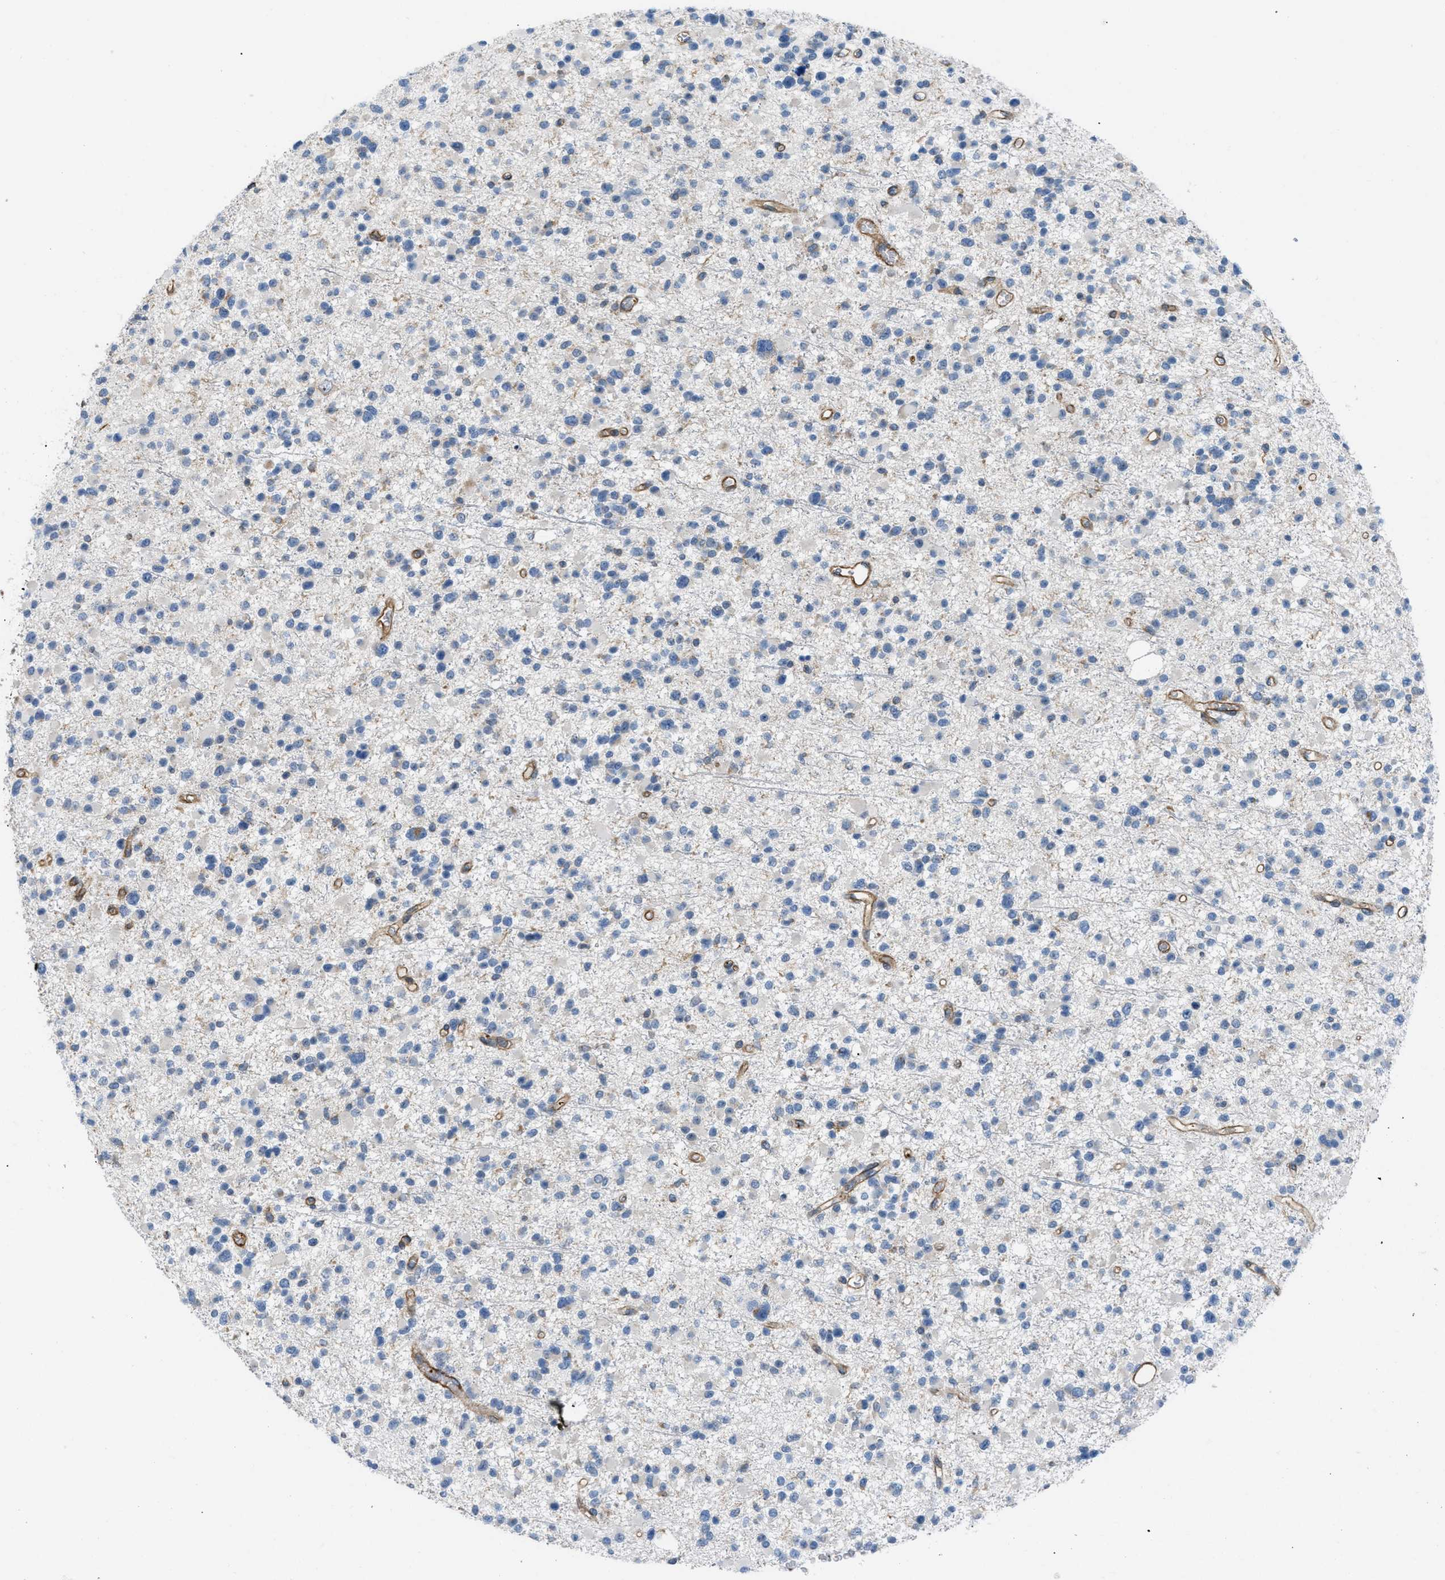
{"staining": {"intensity": "negative", "quantity": "none", "location": "none"}, "tissue": "glioma", "cell_type": "Tumor cells", "image_type": "cancer", "snomed": [{"axis": "morphology", "description": "Glioma, malignant, Low grade"}, {"axis": "topography", "description": "Brain"}], "caption": "IHC of malignant glioma (low-grade) reveals no staining in tumor cells.", "gene": "ATP2A3", "patient": {"sex": "female", "age": 22}}